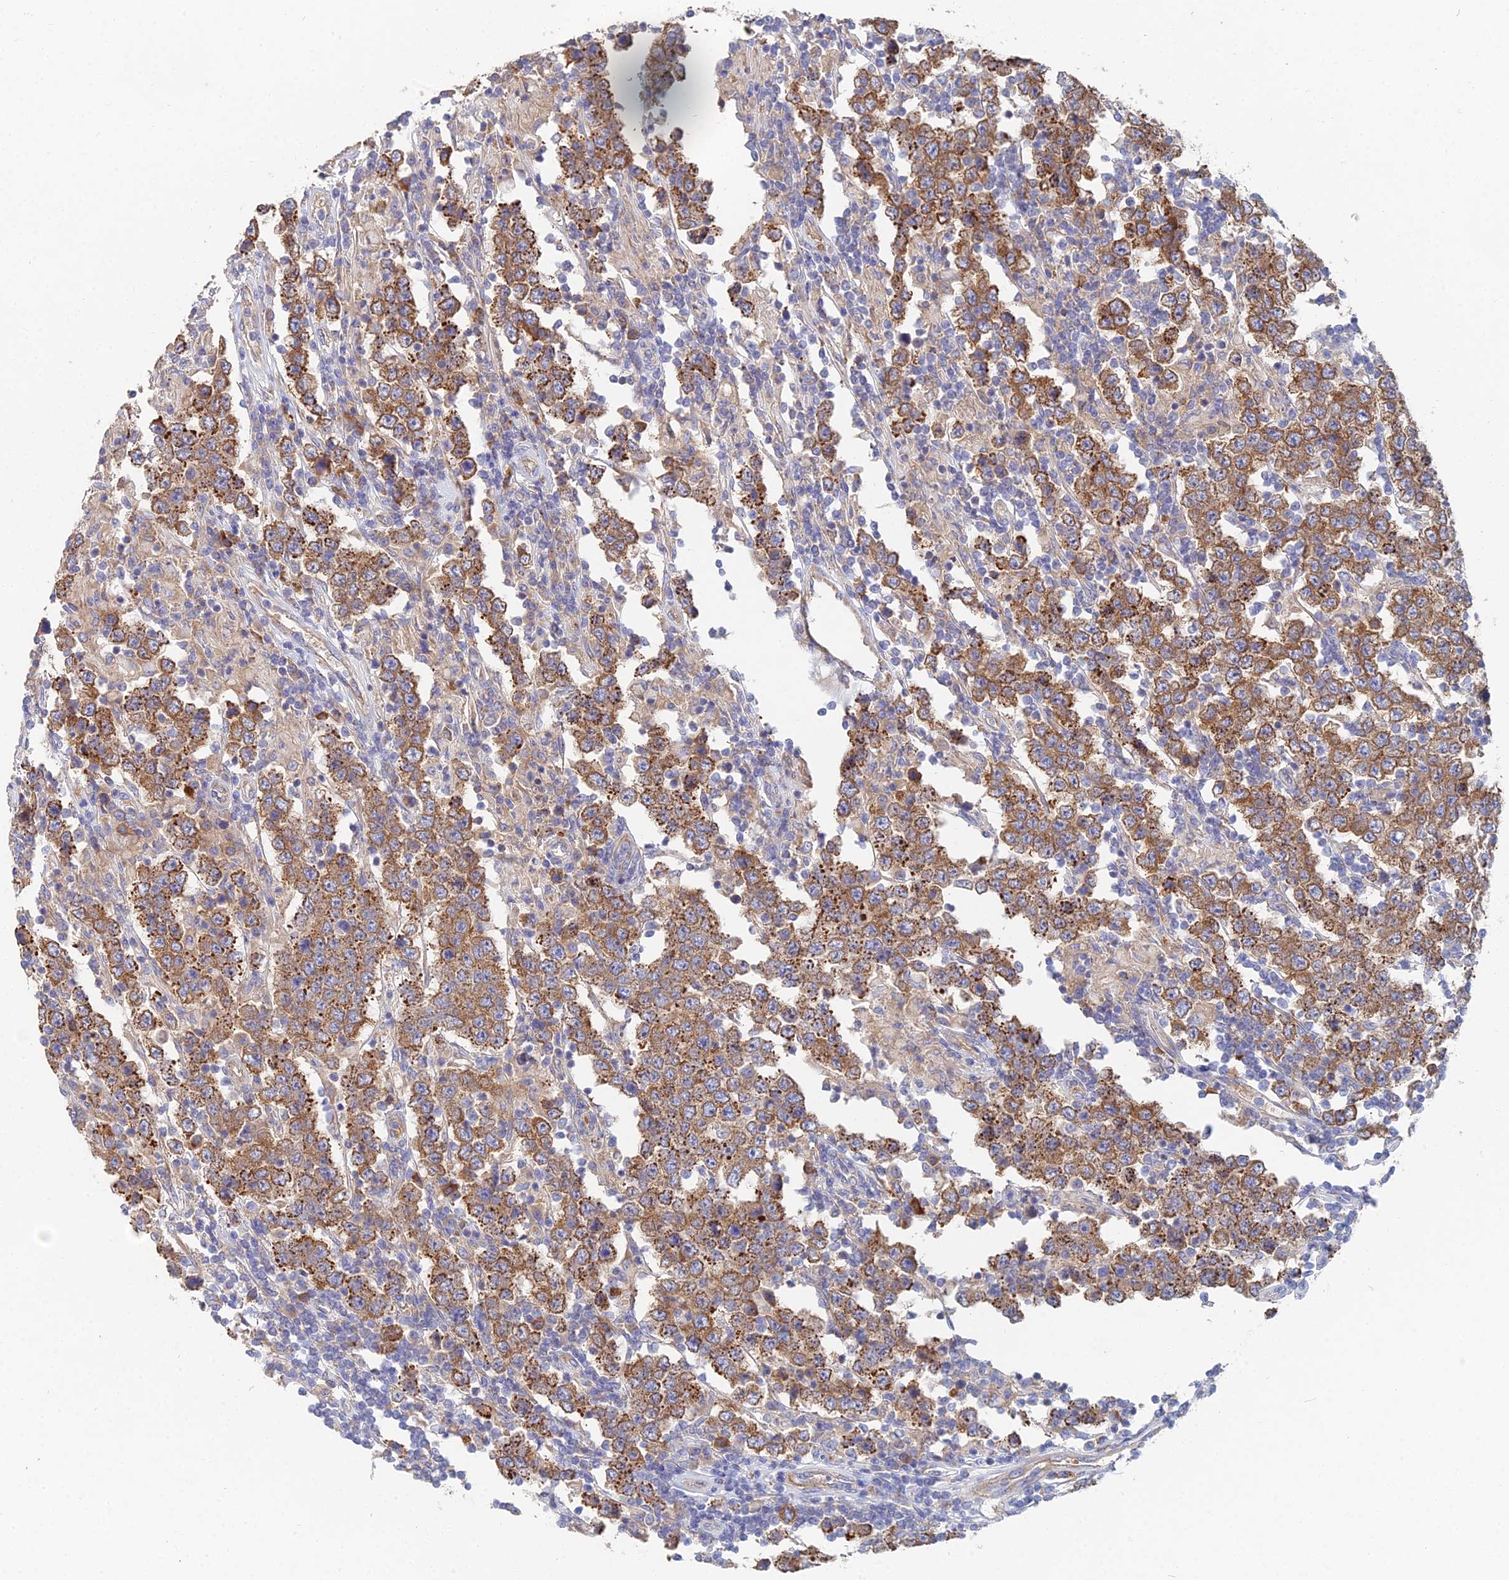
{"staining": {"intensity": "moderate", "quantity": ">75%", "location": "cytoplasmic/membranous"}, "tissue": "testis cancer", "cell_type": "Tumor cells", "image_type": "cancer", "snomed": [{"axis": "morphology", "description": "Normal tissue, NOS"}, {"axis": "morphology", "description": "Urothelial carcinoma, High grade"}, {"axis": "morphology", "description": "Seminoma, NOS"}, {"axis": "morphology", "description": "Carcinoma, Embryonal, NOS"}, {"axis": "topography", "description": "Urinary bladder"}, {"axis": "topography", "description": "Testis"}], "caption": "Testis cancer tissue displays moderate cytoplasmic/membranous positivity in about >75% of tumor cells, visualized by immunohistochemistry.", "gene": "ELOF1", "patient": {"sex": "male", "age": 41}}